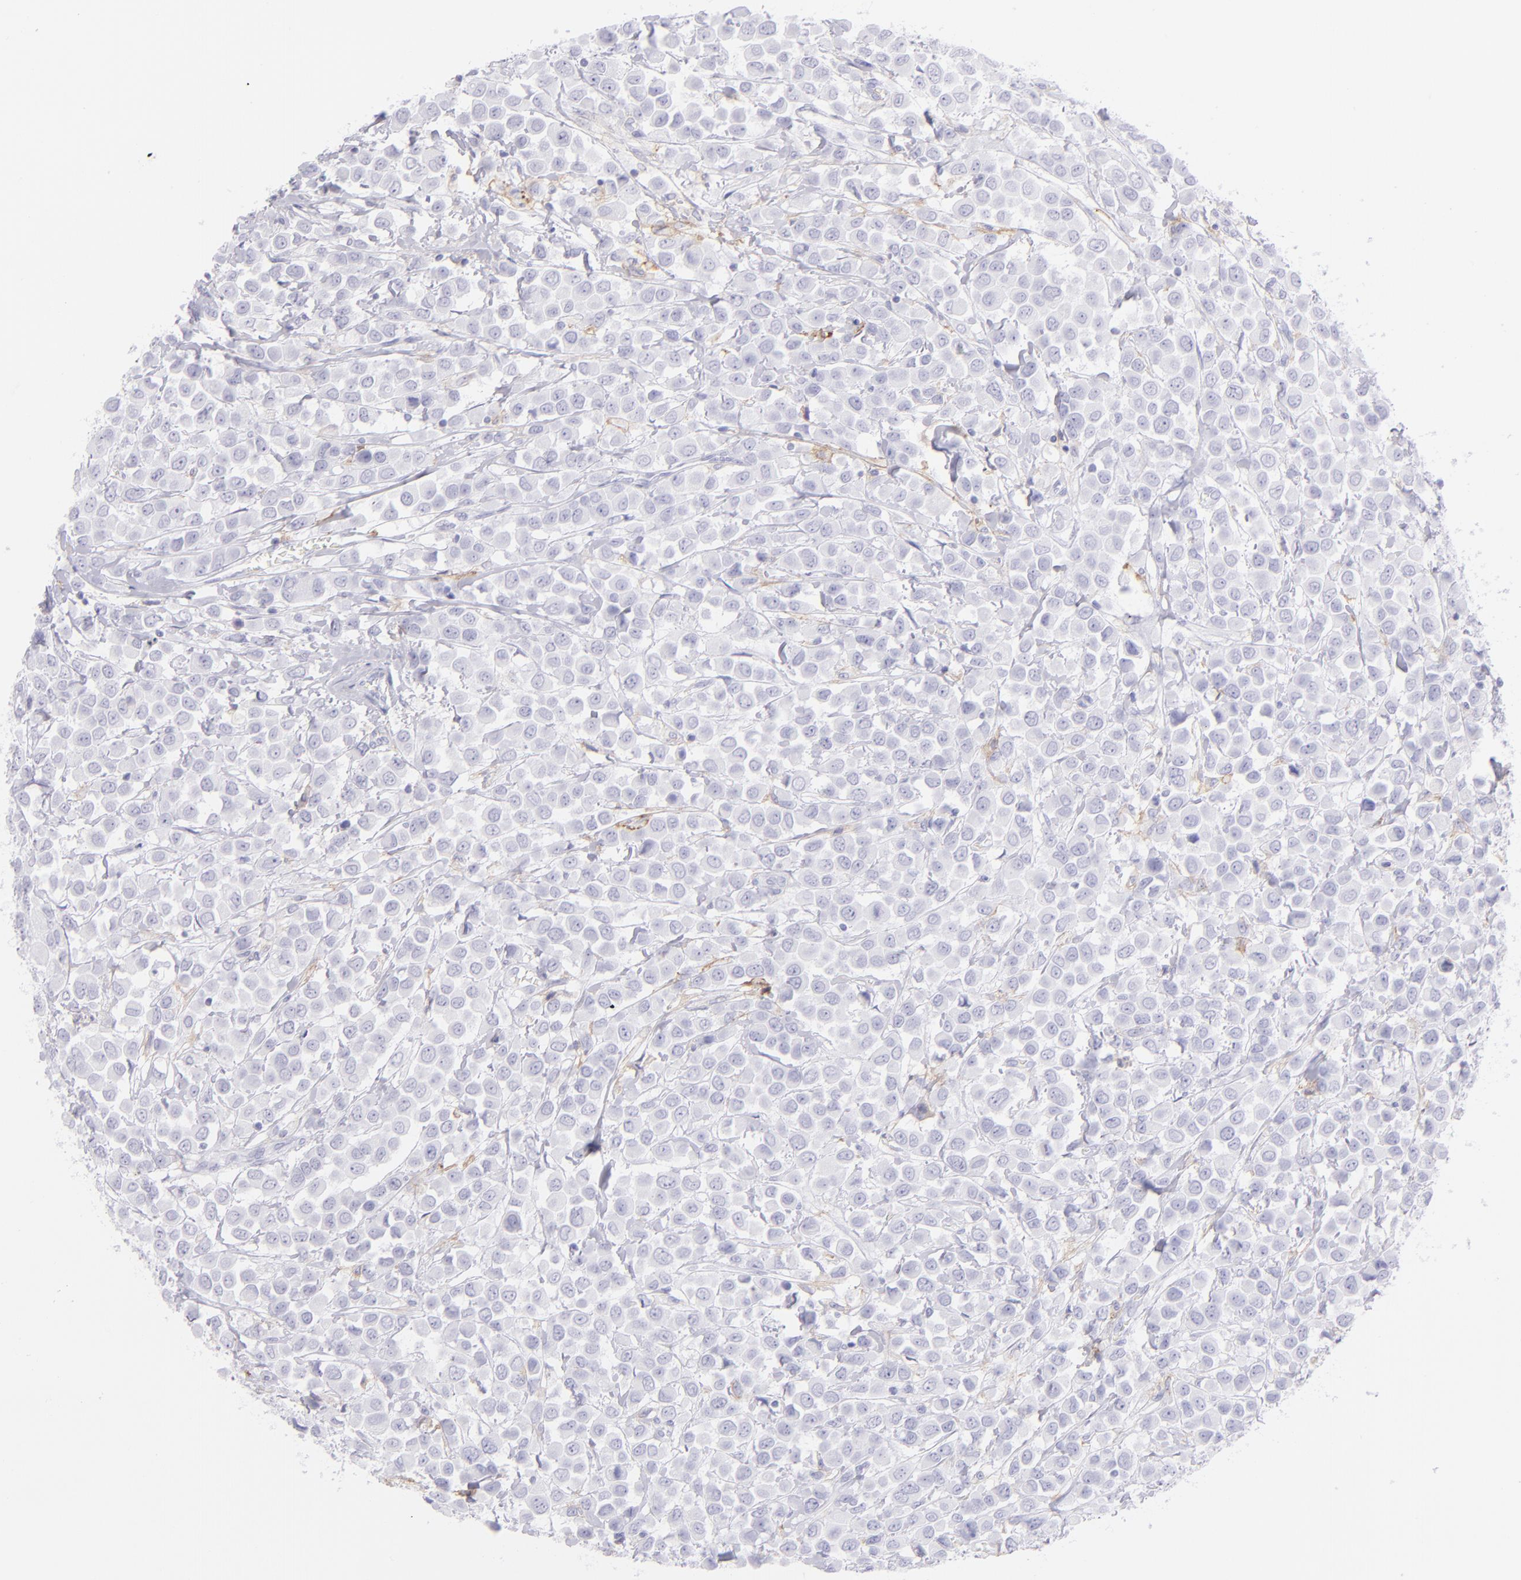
{"staining": {"intensity": "moderate", "quantity": "<25%", "location": "cytoplasmic/membranous"}, "tissue": "breast cancer", "cell_type": "Tumor cells", "image_type": "cancer", "snomed": [{"axis": "morphology", "description": "Duct carcinoma"}, {"axis": "topography", "description": "Breast"}], "caption": "Immunohistochemistry (IHC) (DAB (3,3'-diaminobenzidine)) staining of human intraductal carcinoma (breast) shows moderate cytoplasmic/membranous protein expression in about <25% of tumor cells.", "gene": "CD72", "patient": {"sex": "female", "age": 61}}